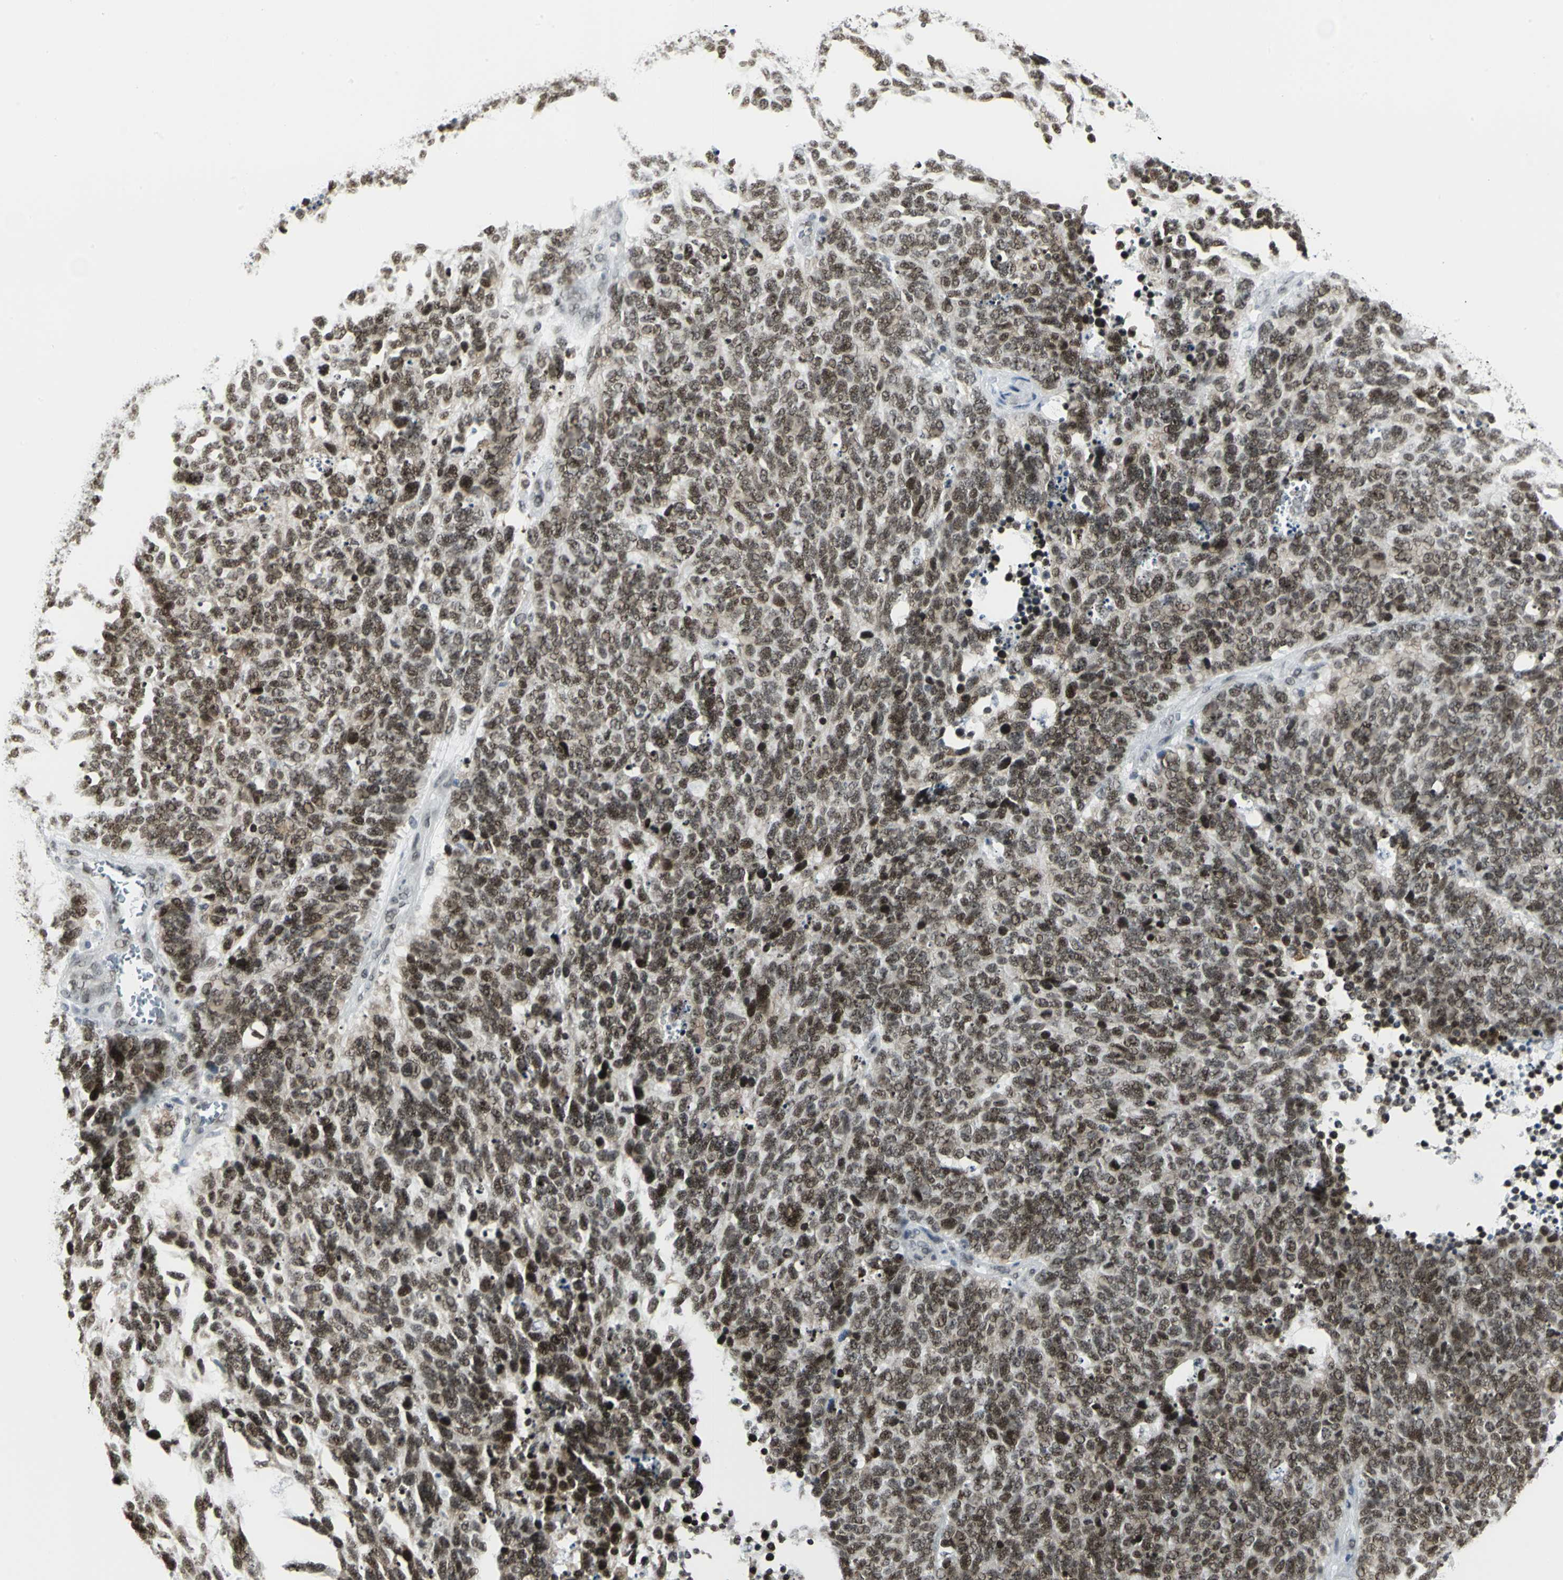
{"staining": {"intensity": "strong", "quantity": ">75%", "location": "nuclear"}, "tissue": "lung cancer", "cell_type": "Tumor cells", "image_type": "cancer", "snomed": [{"axis": "morphology", "description": "Neoplasm, malignant, NOS"}, {"axis": "topography", "description": "Lung"}], "caption": "The immunohistochemical stain shows strong nuclear staining in tumor cells of malignant neoplasm (lung) tissue.", "gene": "CBX3", "patient": {"sex": "female", "age": 58}}